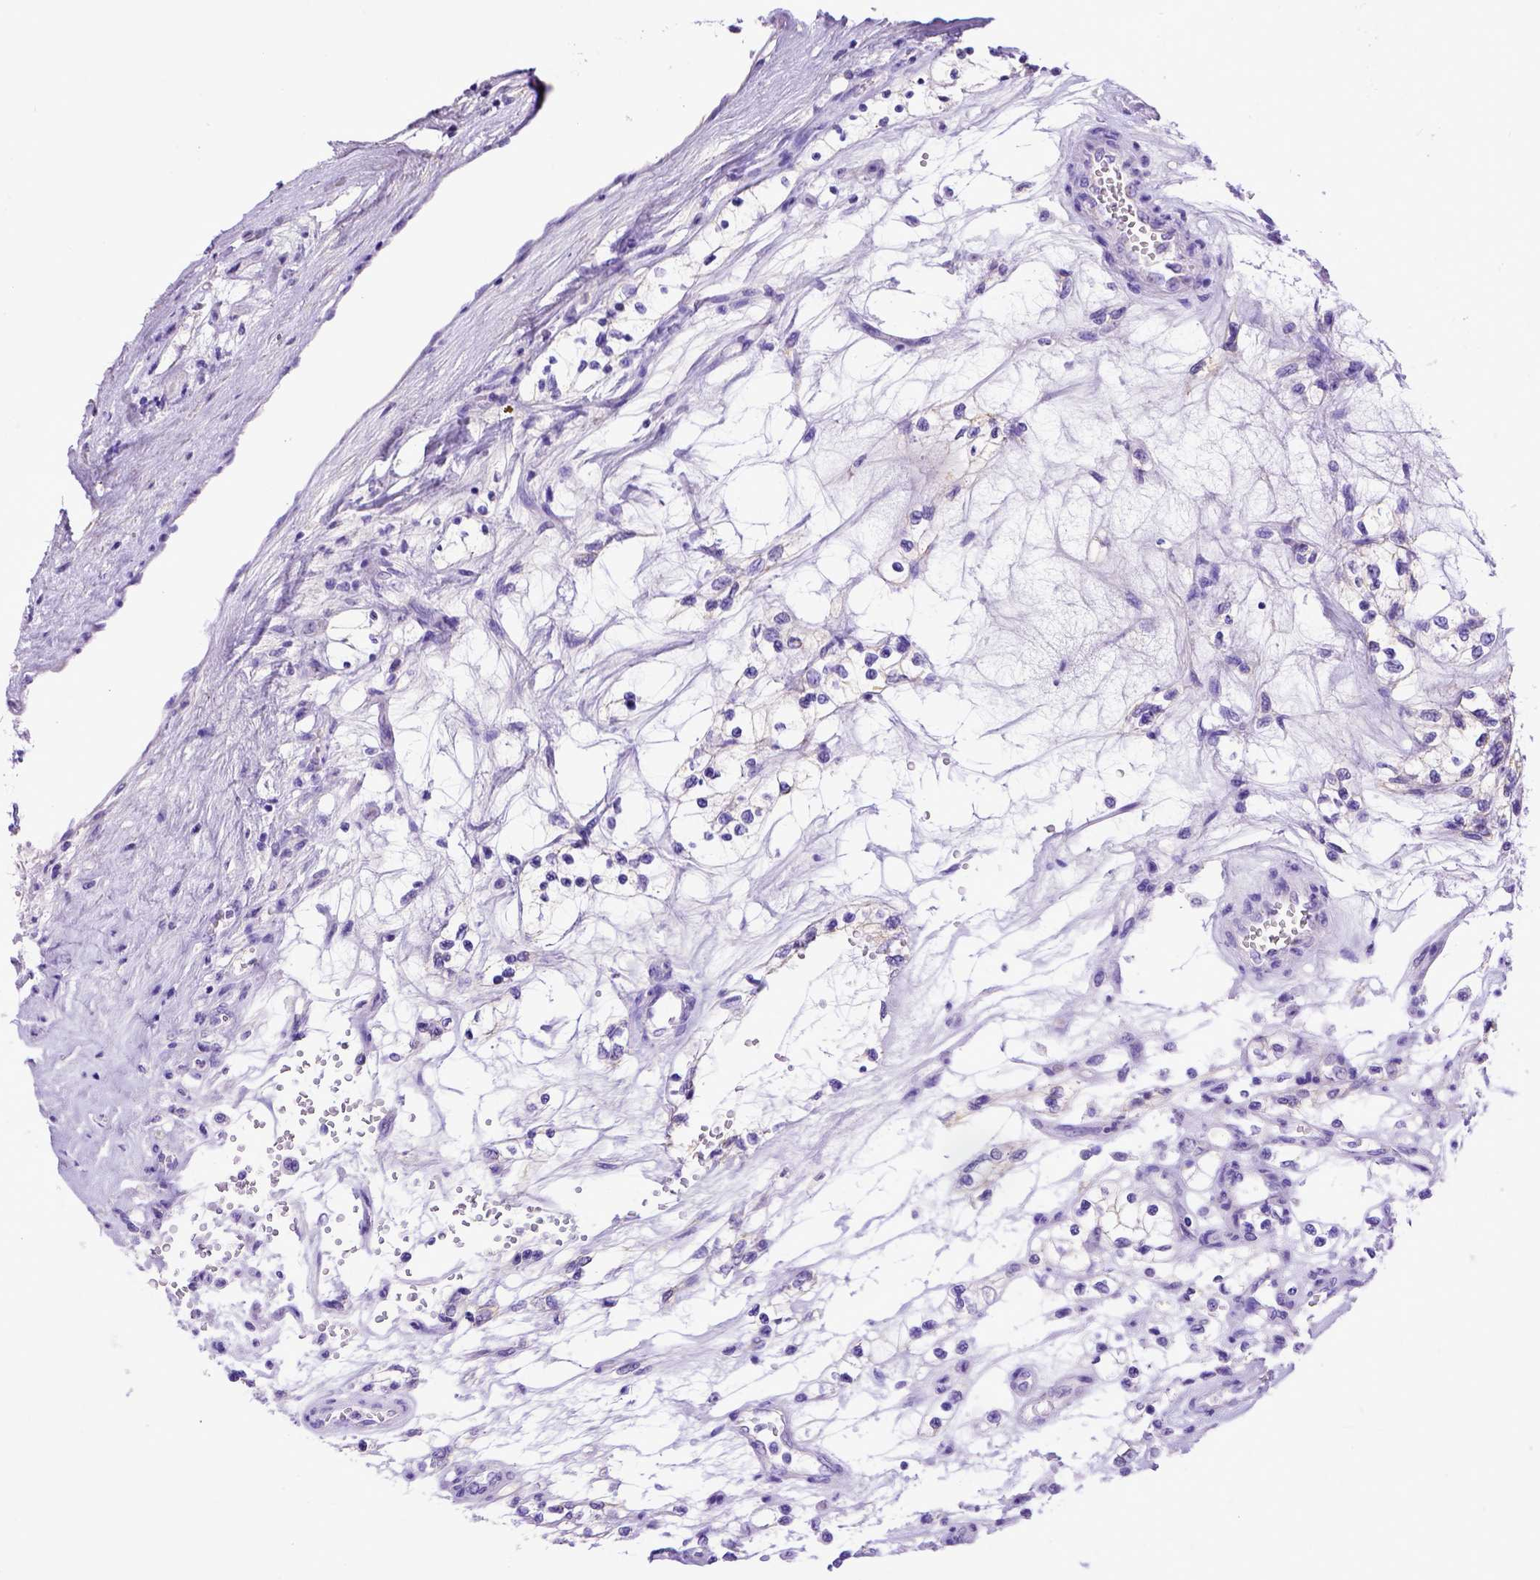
{"staining": {"intensity": "negative", "quantity": "none", "location": "none"}, "tissue": "renal cancer", "cell_type": "Tumor cells", "image_type": "cancer", "snomed": [{"axis": "morphology", "description": "Adenocarcinoma, NOS"}, {"axis": "topography", "description": "Kidney"}], "caption": "The histopathology image reveals no staining of tumor cells in adenocarcinoma (renal). Nuclei are stained in blue.", "gene": "LRRC18", "patient": {"sex": "female", "age": 69}}